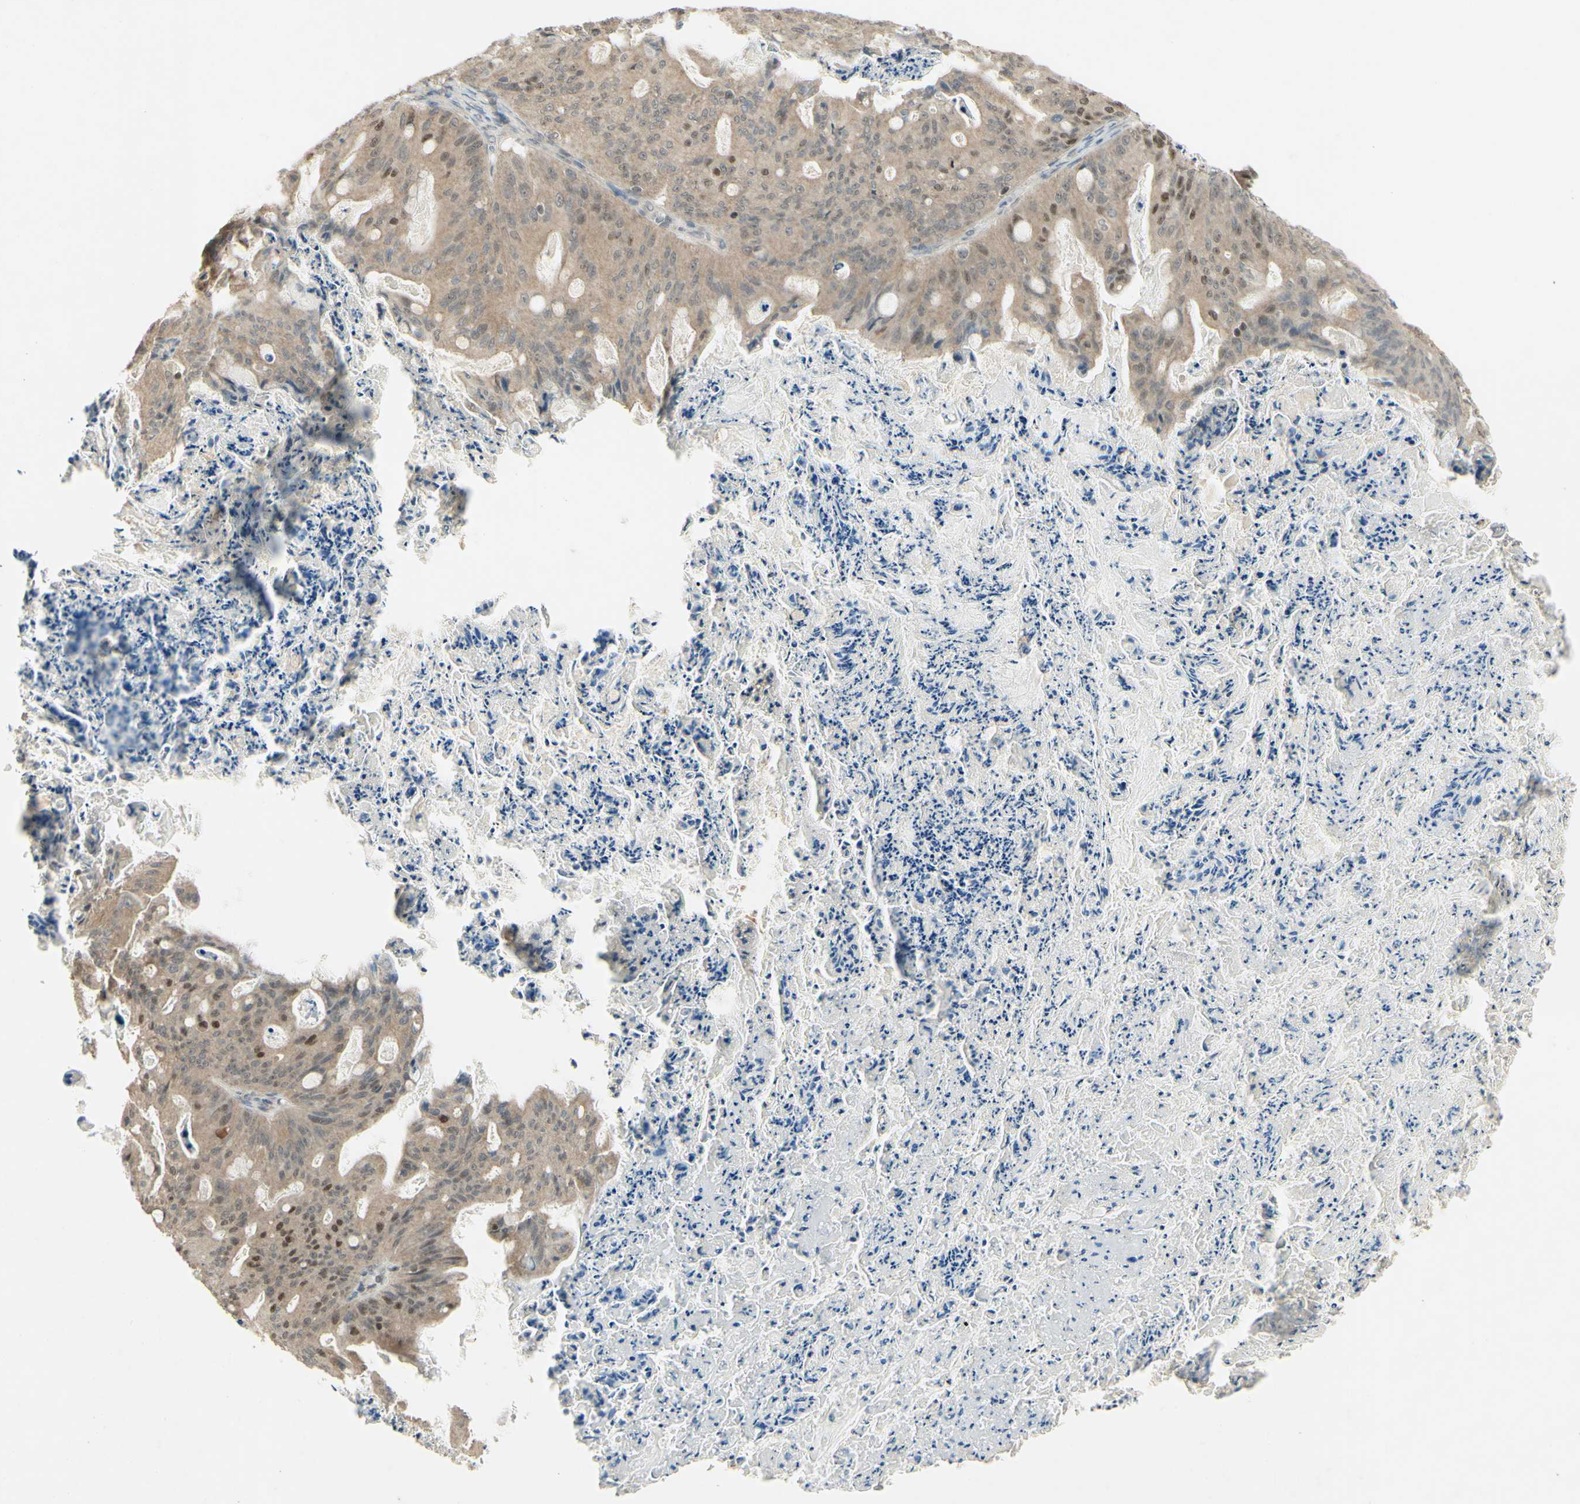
{"staining": {"intensity": "moderate", "quantity": "25%-75%", "location": "nuclear"}, "tissue": "ovarian cancer", "cell_type": "Tumor cells", "image_type": "cancer", "snomed": [{"axis": "morphology", "description": "Cystadenocarcinoma, mucinous, NOS"}, {"axis": "topography", "description": "Ovary"}], "caption": "DAB immunohistochemical staining of human mucinous cystadenocarcinoma (ovarian) reveals moderate nuclear protein staining in approximately 25%-75% of tumor cells. Nuclei are stained in blue.", "gene": "RAD18", "patient": {"sex": "female", "age": 36}}